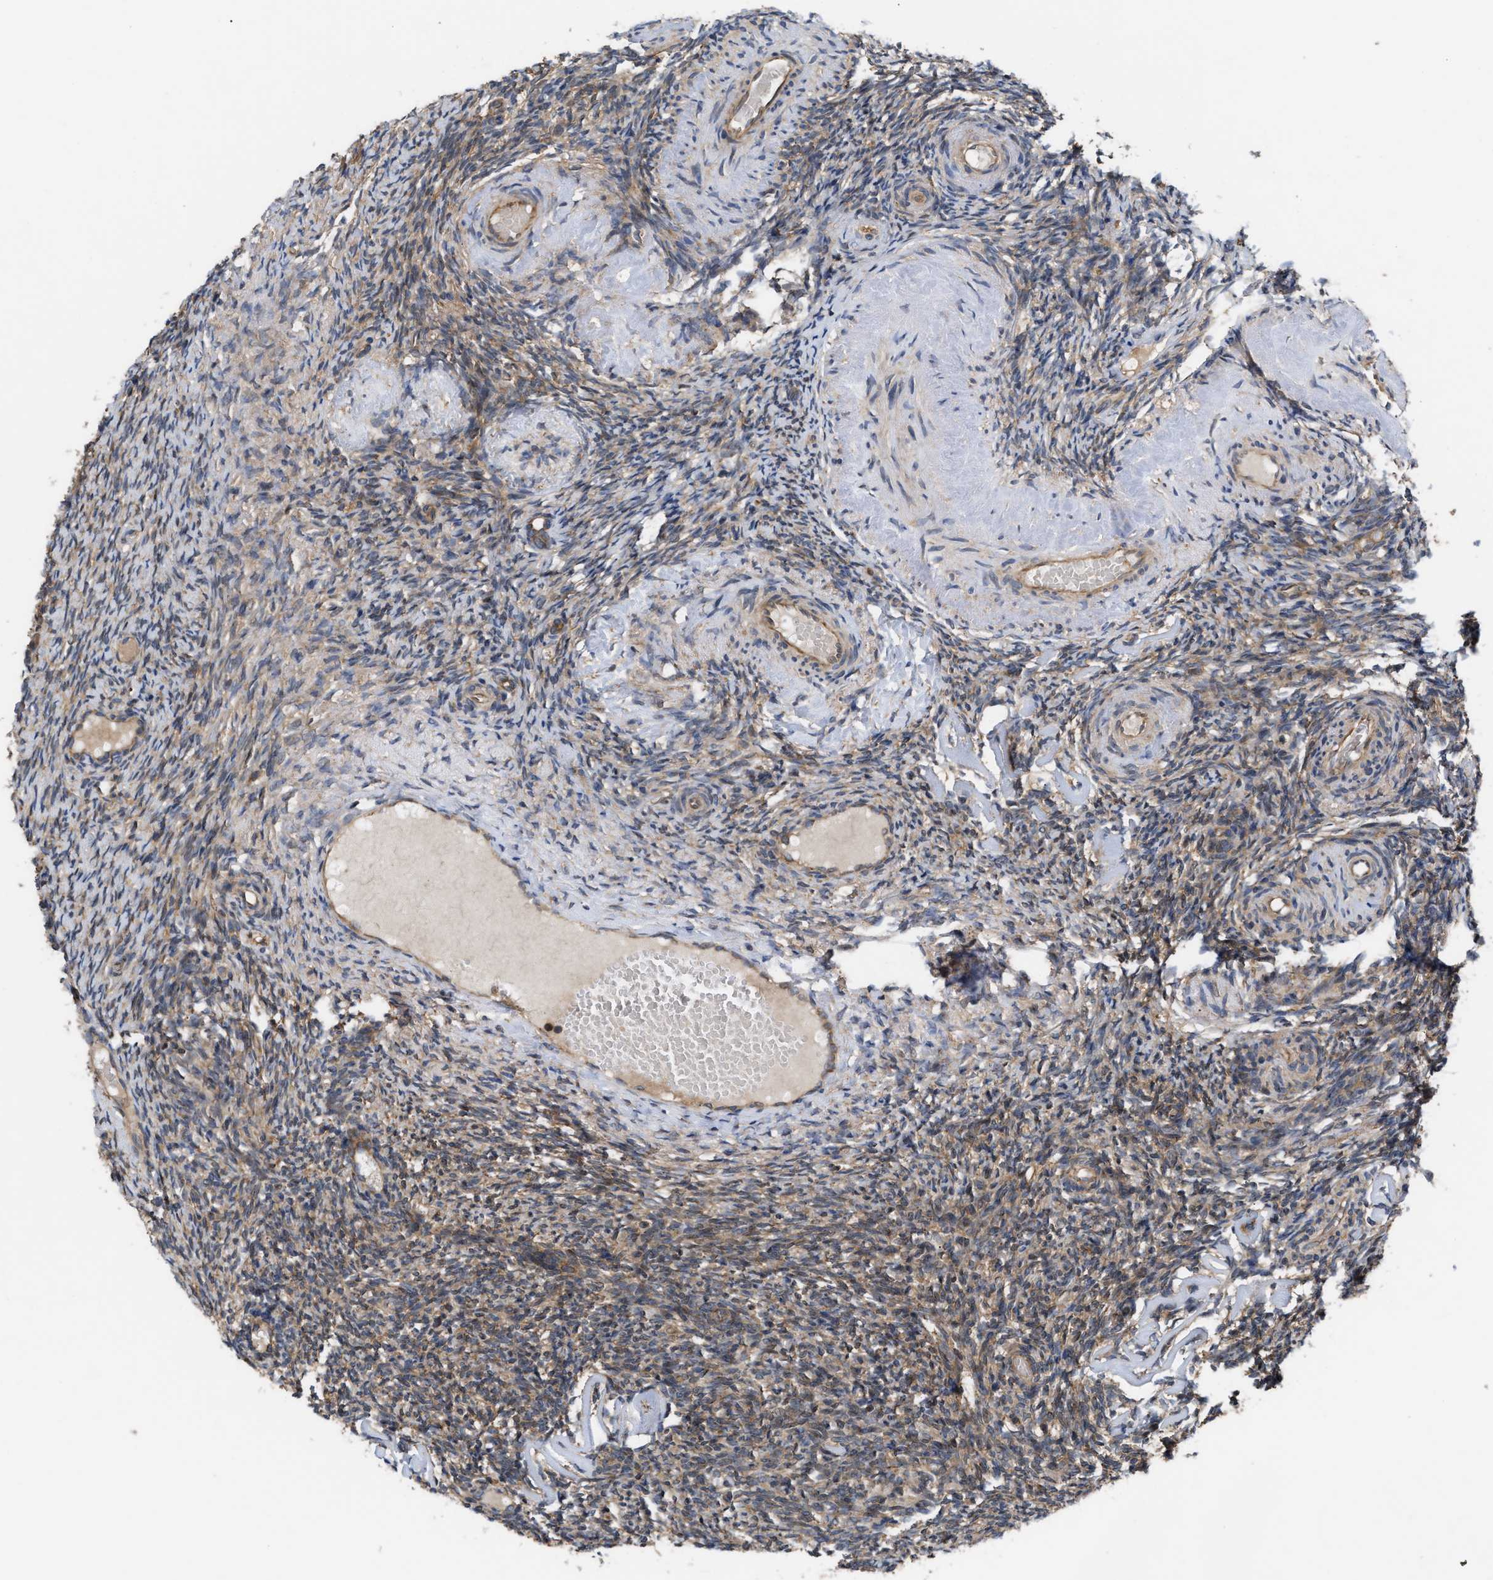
{"staining": {"intensity": "moderate", "quantity": ">75%", "location": "cytoplasmic/membranous"}, "tissue": "ovary", "cell_type": "Ovarian stroma cells", "image_type": "normal", "snomed": [{"axis": "morphology", "description": "Normal tissue, NOS"}, {"axis": "topography", "description": "Ovary"}], "caption": "Immunohistochemistry (DAB (3,3'-diaminobenzidine)) staining of benign human ovary reveals moderate cytoplasmic/membranous protein expression in approximately >75% of ovarian stroma cells.", "gene": "LAPTM4B", "patient": {"sex": "female", "age": 60}}